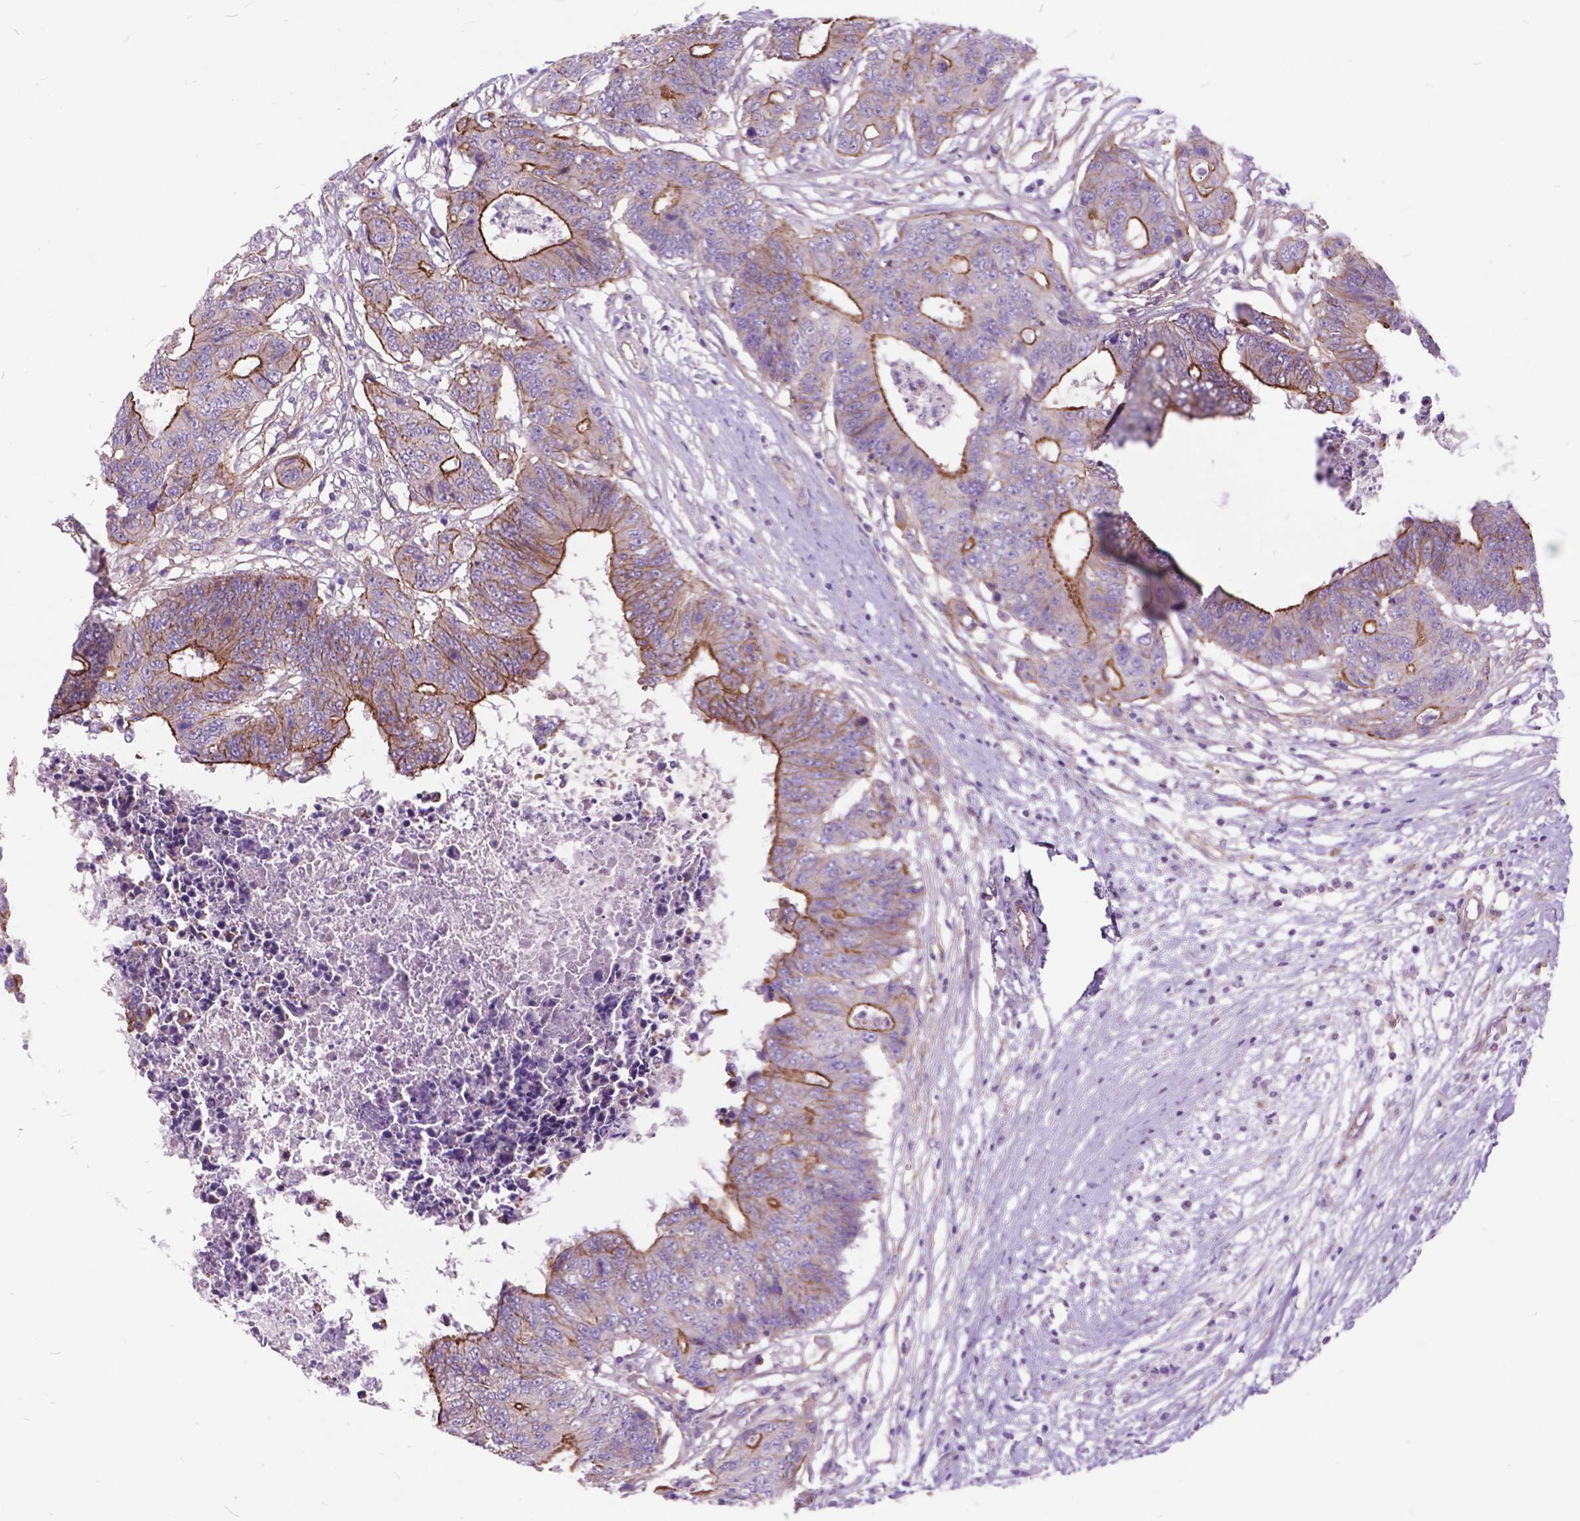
{"staining": {"intensity": "moderate", "quantity": "<25%", "location": "cytoplasmic/membranous"}, "tissue": "colorectal cancer", "cell_type": "Tumor cells", "image_type": "cancer", "snomed": [{"axis": "morphology", "description": "Adenocarcinoma, NOS"}, {"axis": "topography", "description": "Colon"}], "caption": "Colorectal adenocarcinoma stained with immunohistochemistry shows moderate cytoplasmic/membranous staining in approximately <25% of tumor cells. (DAB IHC with brightfield microscopy, high magnification).", "gene": "FLT4", "patient": {"sex": "female", "age": 48}}